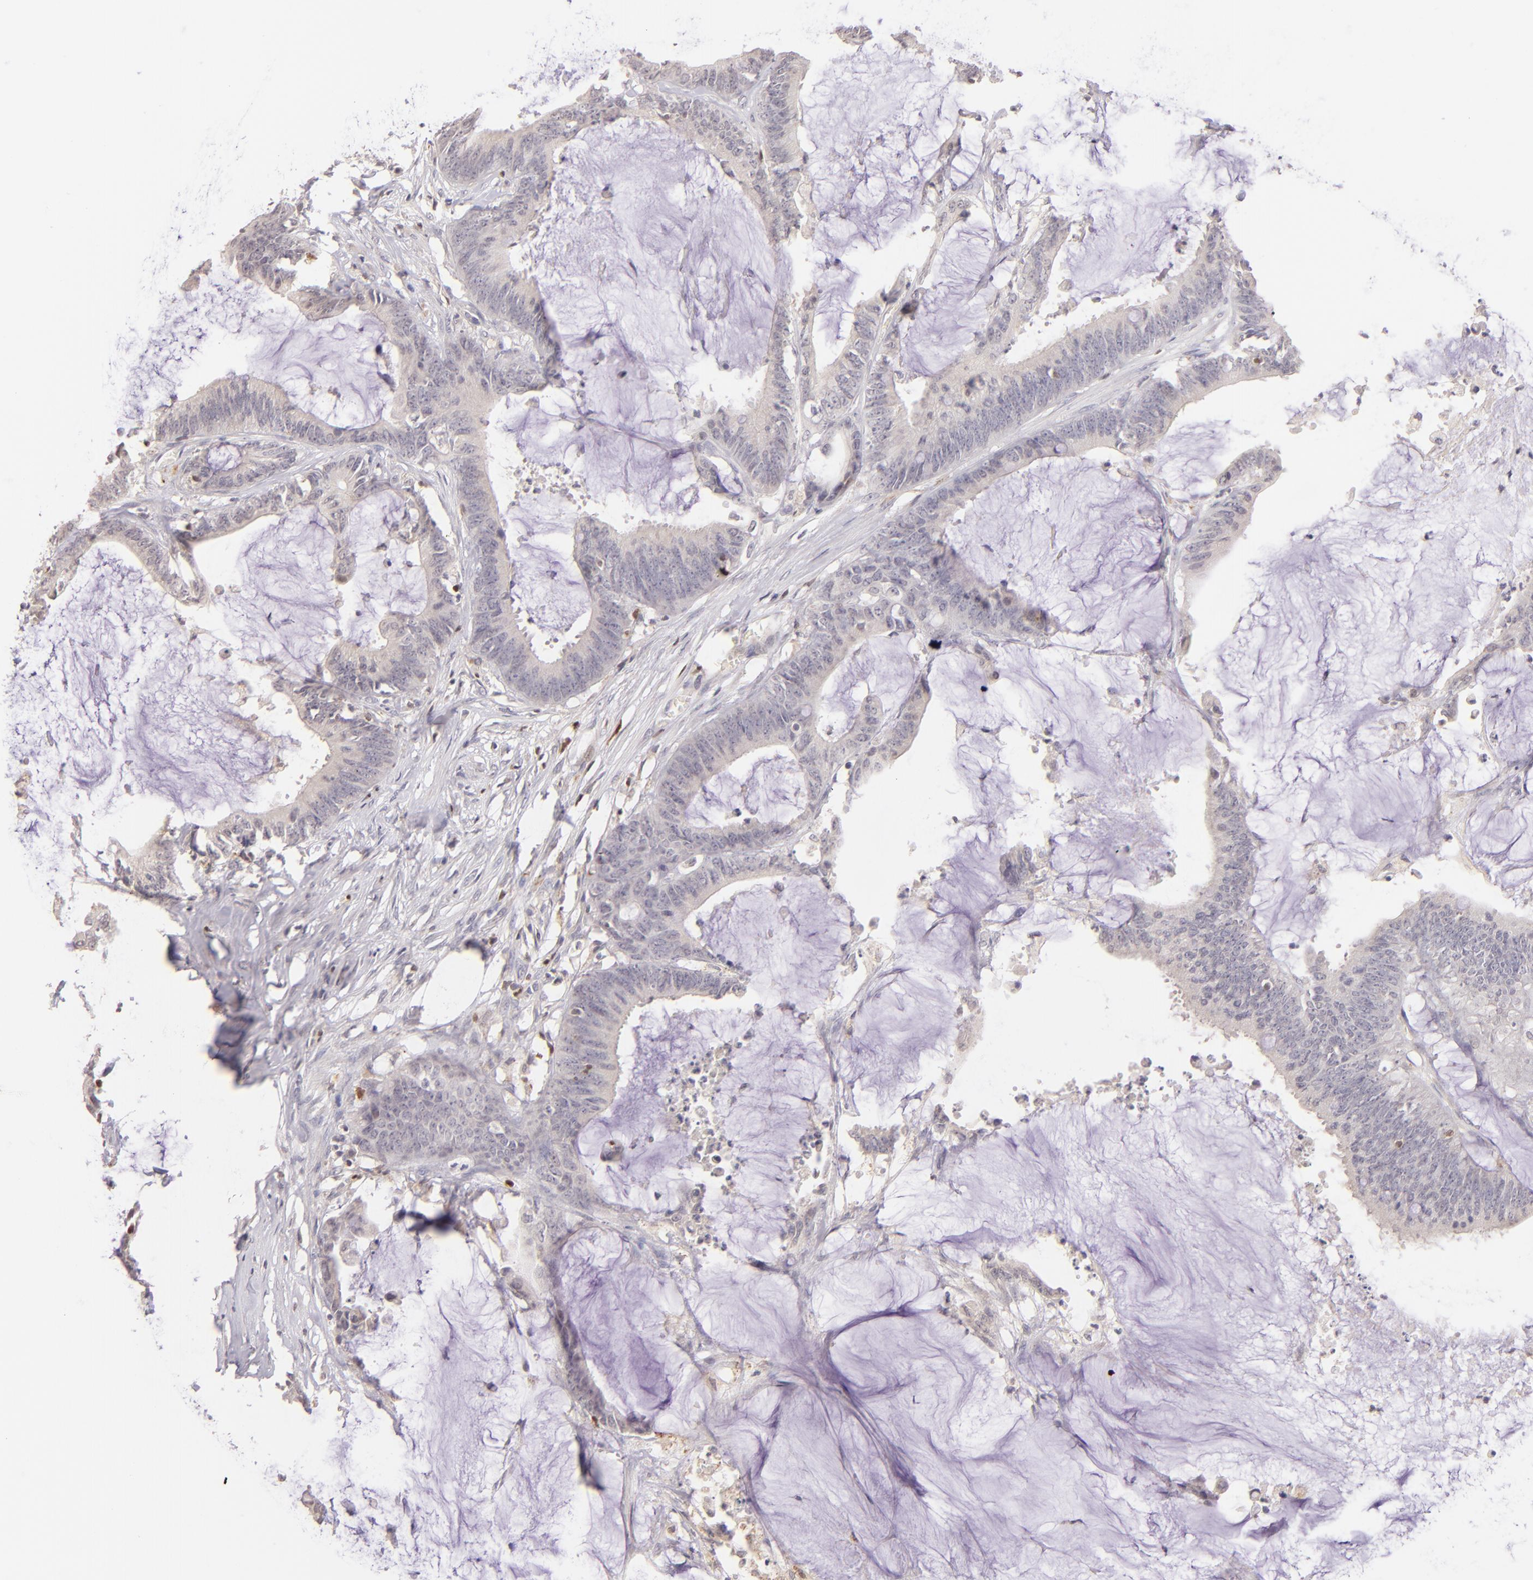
{"staining": {"intensity": "negative", "quantity": "none", "location": "none"}, "tissue": "colorectal cancer", "cell_type": "Tumor cells", "image_type": "cancer", "snomed": [{"axis": "morphology", "description": "Adenocarcinoma, NOS"}, {"axis": "topography", "description": "Rectum"}], "caption": "An immunohistochemistry (IHC) micrograph of adenocarcinoma (colorectal) is shown. There is no staining in tumor cells of adenocarcinoma (colorectal).", "gene": "ZAP70", "patient": {"sex": "female", "age": 66}}